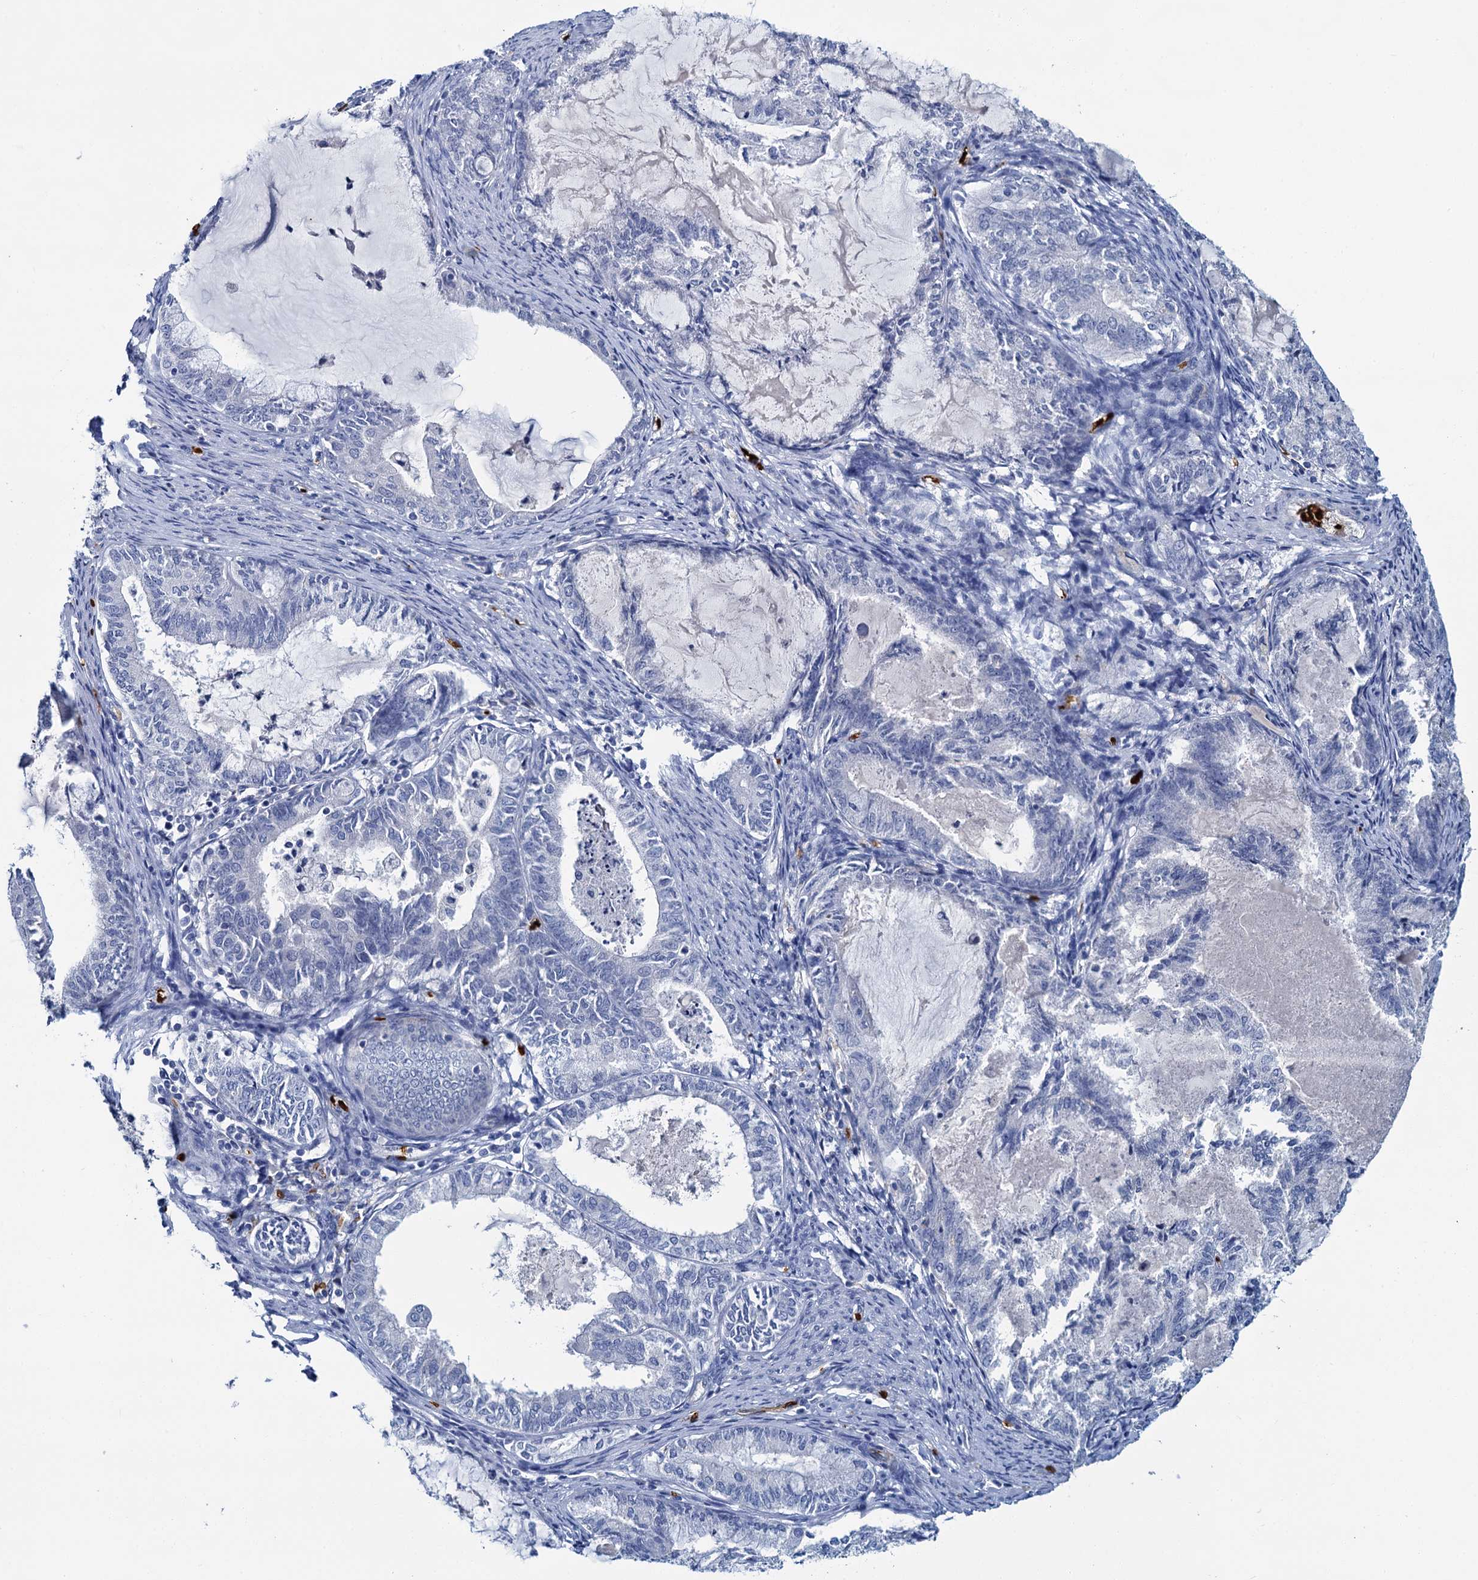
{"staining": {"intensity": "negative", "quantity": "none", "location": "none"}, "tissue": "endometrial cancer", "cell_type": "Tumor cells", "image_type": "cancer", "snomed": [{"axis": "morphology", "description": "Adenocarcinoma, NOS"}, {"axis": "topography", "description": "Endometrium"}], "caption": "IHC micrograph of neoplastic tissue: endometrial cancer (adenocarcinoma) stained with DAB (3,3'-diaminobenzidine) displays no significant protein positivity in tumor cells. (DAB (3,3'-diaminobenzidine) IHC visualized using brightfield microscopy, high magnification).", "gene": "ATG2A", "patient": {"sex": "female", "age": 86}}